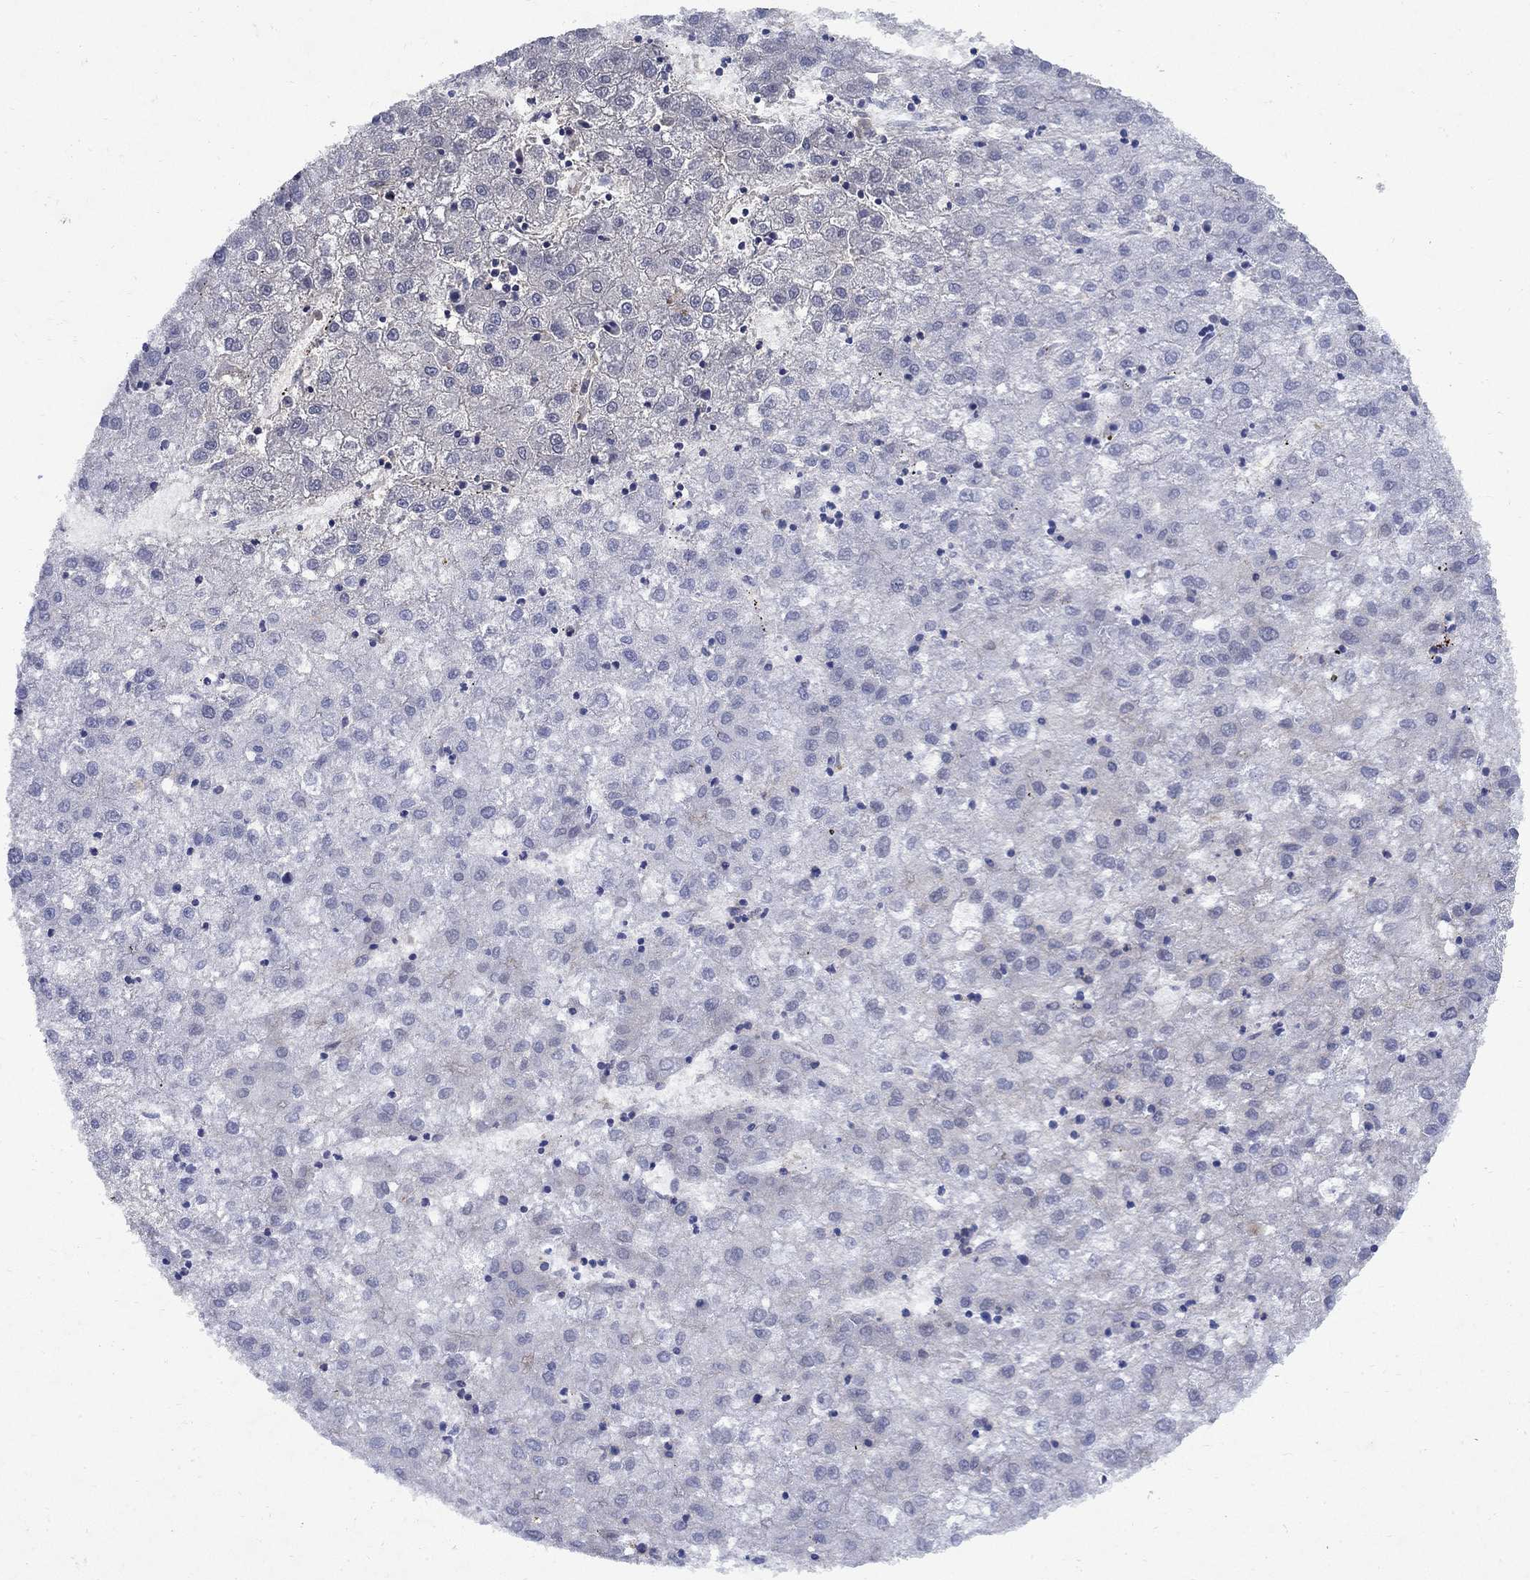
{"staining": {"intensity": "negative", "quantity": "none", "location": "none"}, "tissue": "liver cancer", "cell_type": "Tumor cells", "image_type": "cancer", "snomed": [{"axis": "morphology", "description": "Carcinoma, Hepatocellular, NOS"}, {"axis": "topography", "description": "Liver"}], "caption": "Immunohistochemistry (IHC) histopathology image of neoplastic tissue: human liver hepatocellular carcinoma stained with DAB (3,3'-diaminobenzidine) demonstrates no significant protein expression in tumor cells.", "gene": "STAB2", "patient": {"sex": "male", "age": 72}}